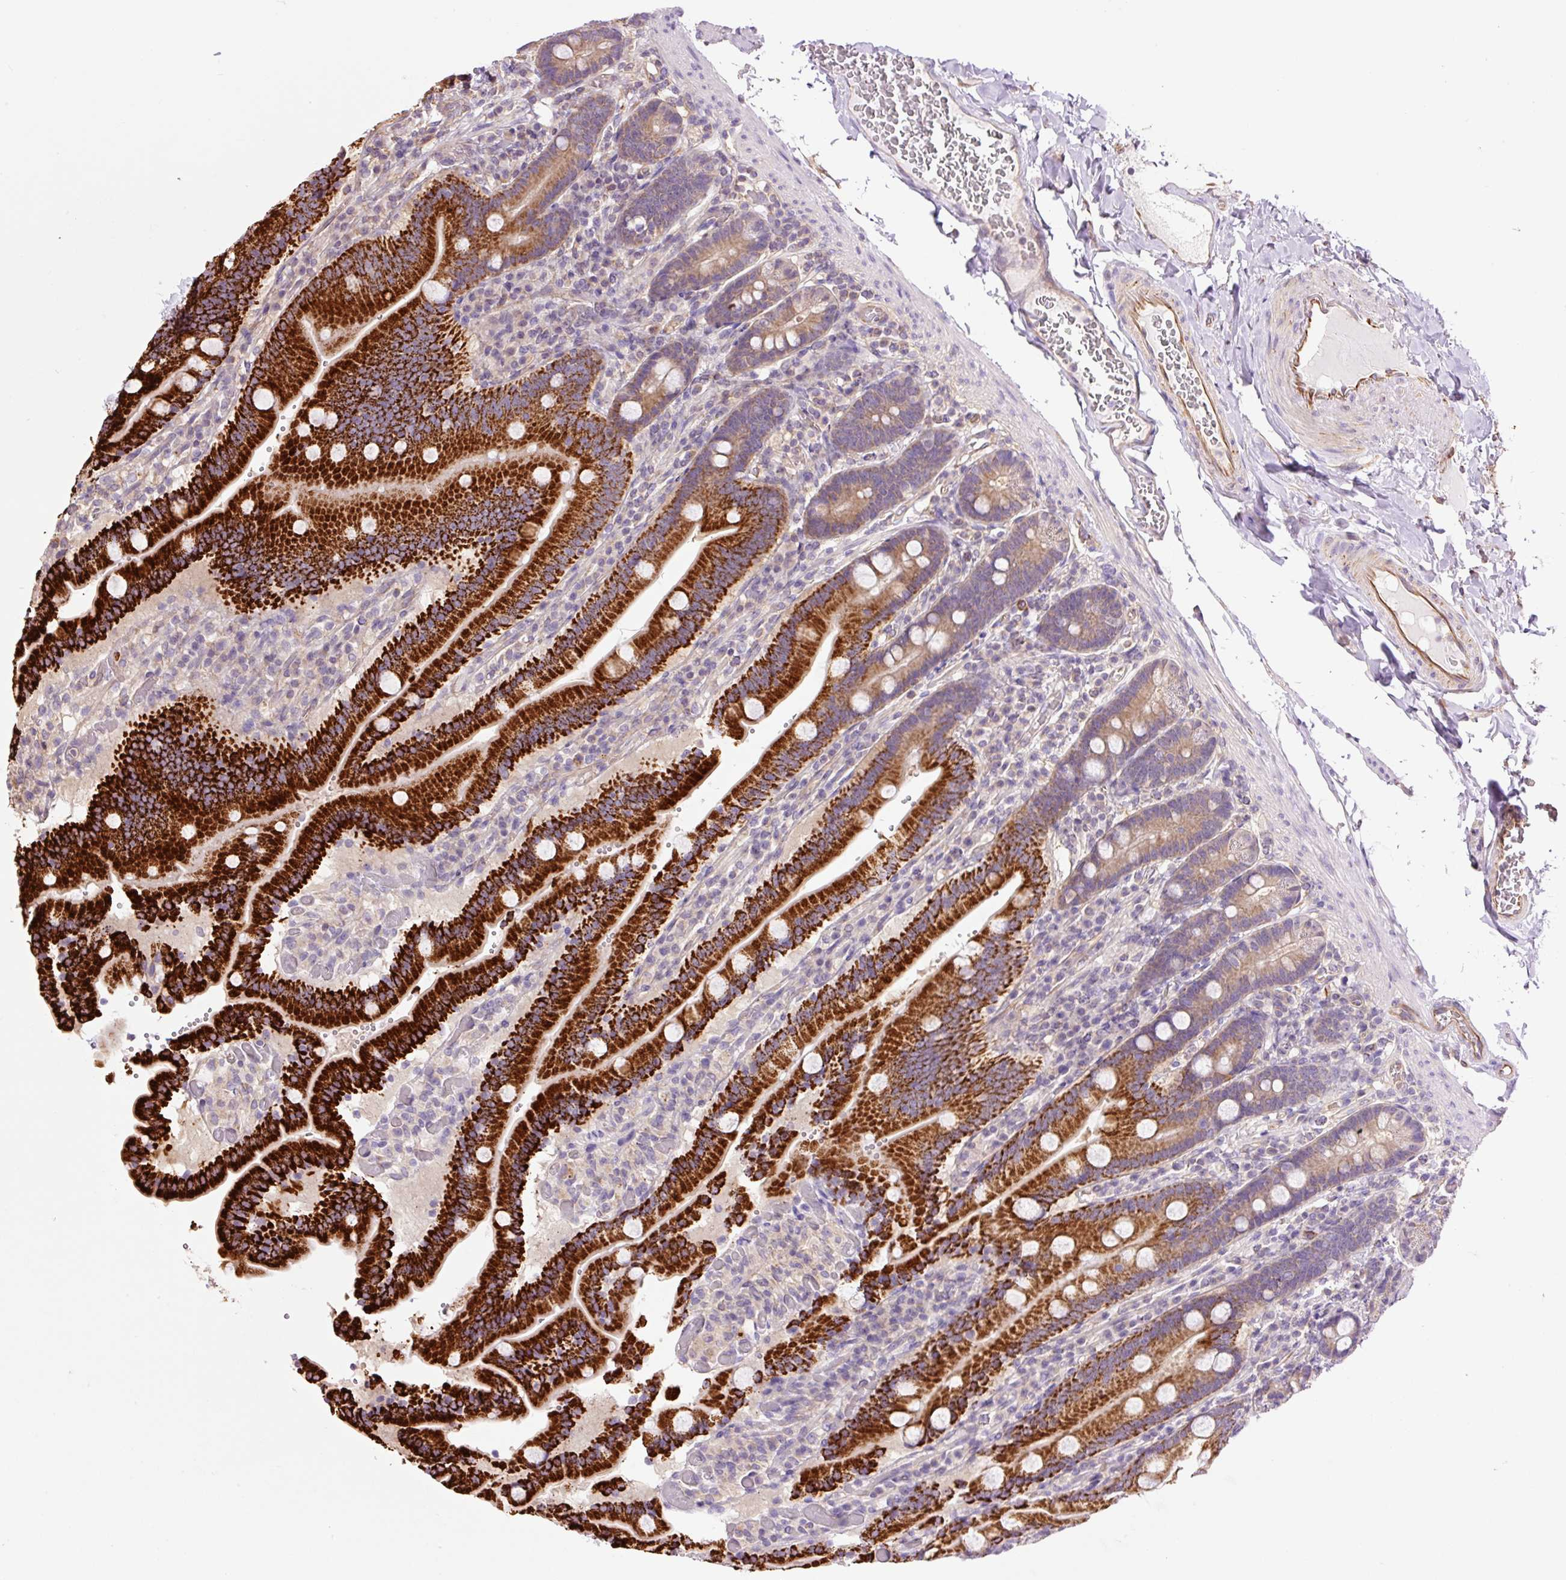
{"staining": {"intensity": "strong", "quantity": ">75%", "location": "cytoplasmic/membranous"}, "tissue": "duodenum", "cell_type": "Glandular cells", "image_type": "normal", "snomed": [{"axis": "morphology", "description": "Normal tissue, NOS"}, {"axis": "topography", "description": "Duodenum"}], "caption": "Duodenum stained with a brown dye exhibits strong cytoplasmic/membranous positive expression in approximately >75% of glandular cells.", "gene": "PCK2", "patient": {"sex": "female", "age": 62}}